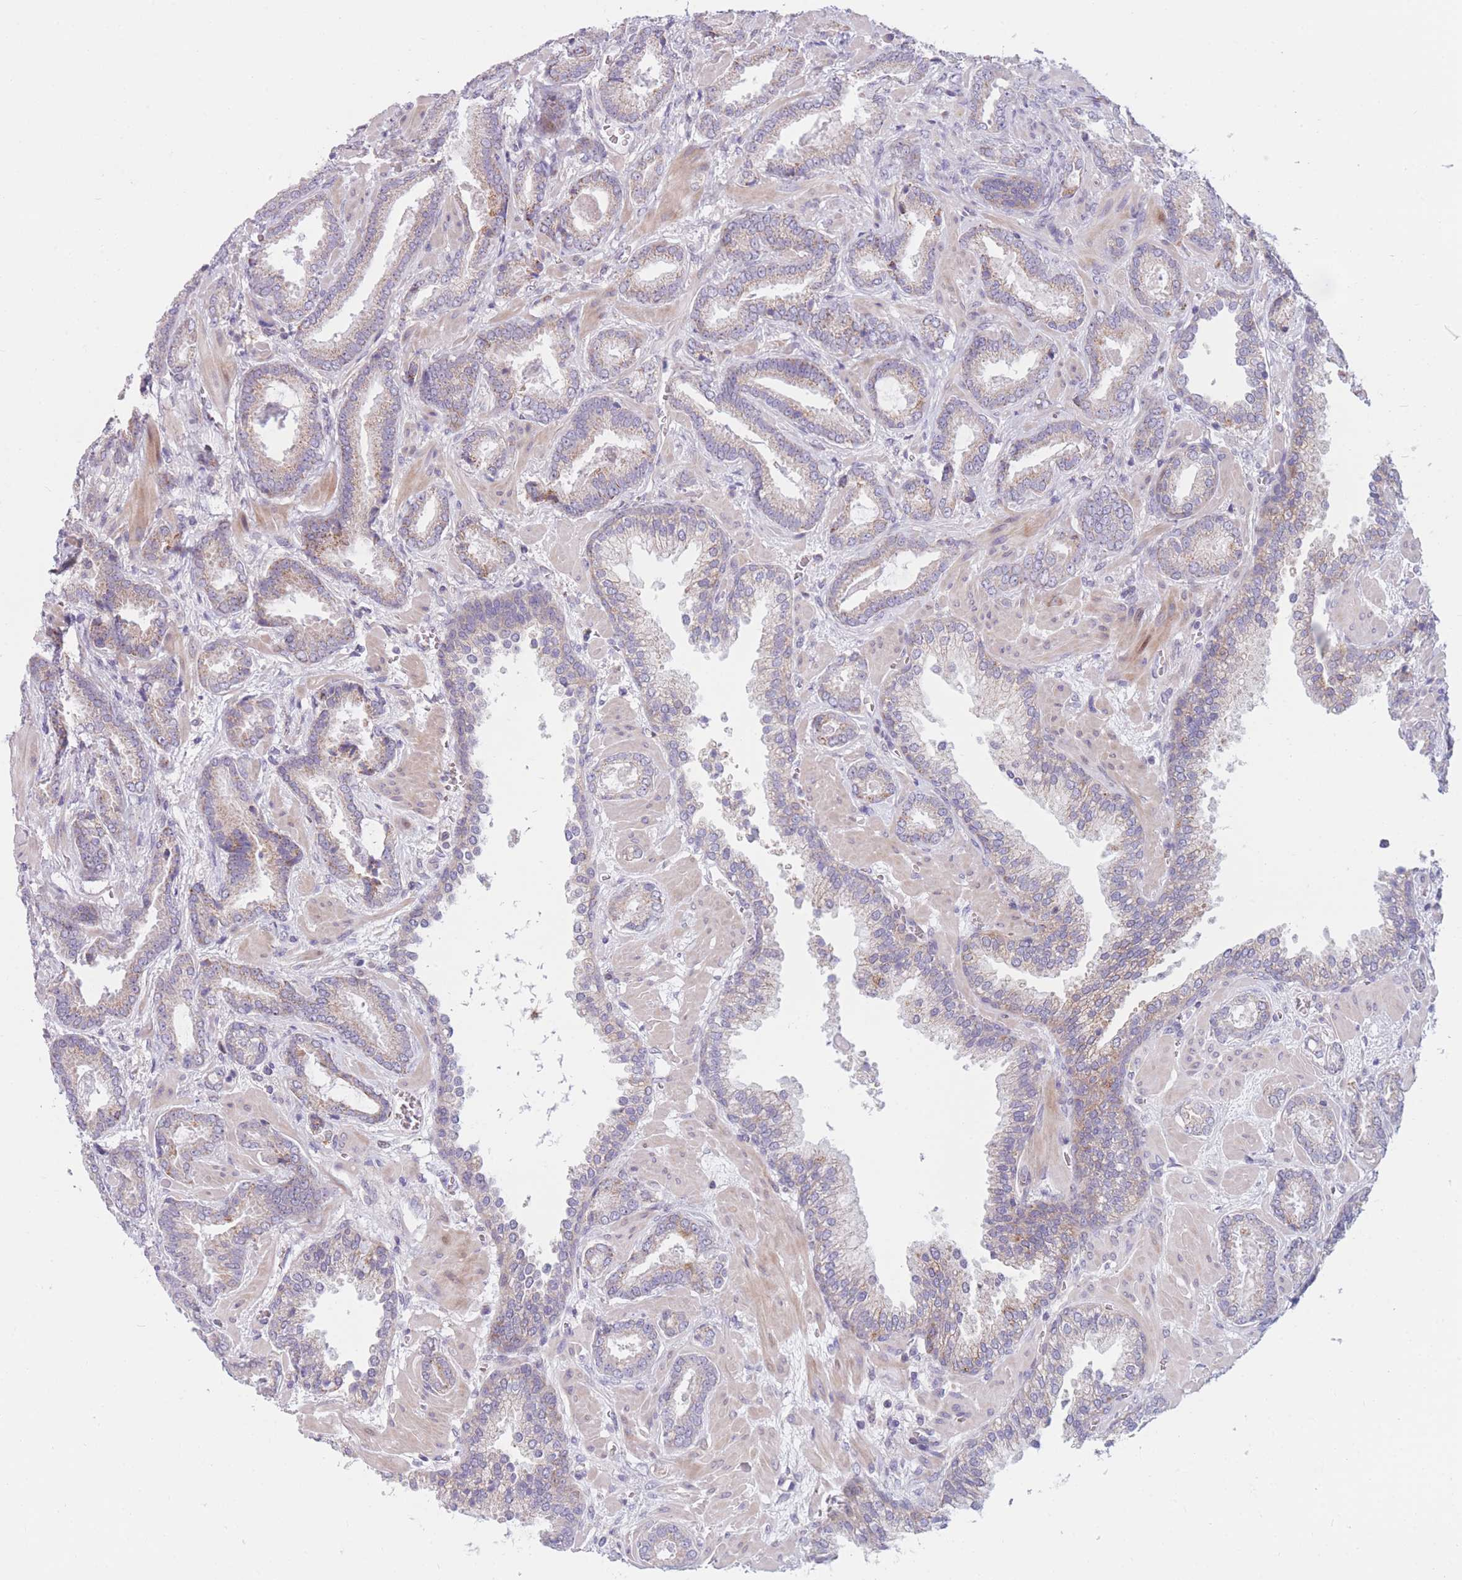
{"staining": {"intensity": "weak", "quantity": "<25%", "location": "cytoplasmic/membranous"}, "tissue": "prostate cancer", "cell_type": "Tumor cells", "image_type": "cancer", "snomed": [{"axis": "morphology", "description": "Adenocarcinoma, Low grade"}, {"axis": "topography", "description": "Prostate"}], "caption": "Immunohistochemistry (IHC) histopathology image of human low-grade adenocarcinoma (prostate) stained for a protein (brown), which displays no positivity in tumor cells.", "gene": "PDE4A", "patient": {"sex": "male", "age": 62}}